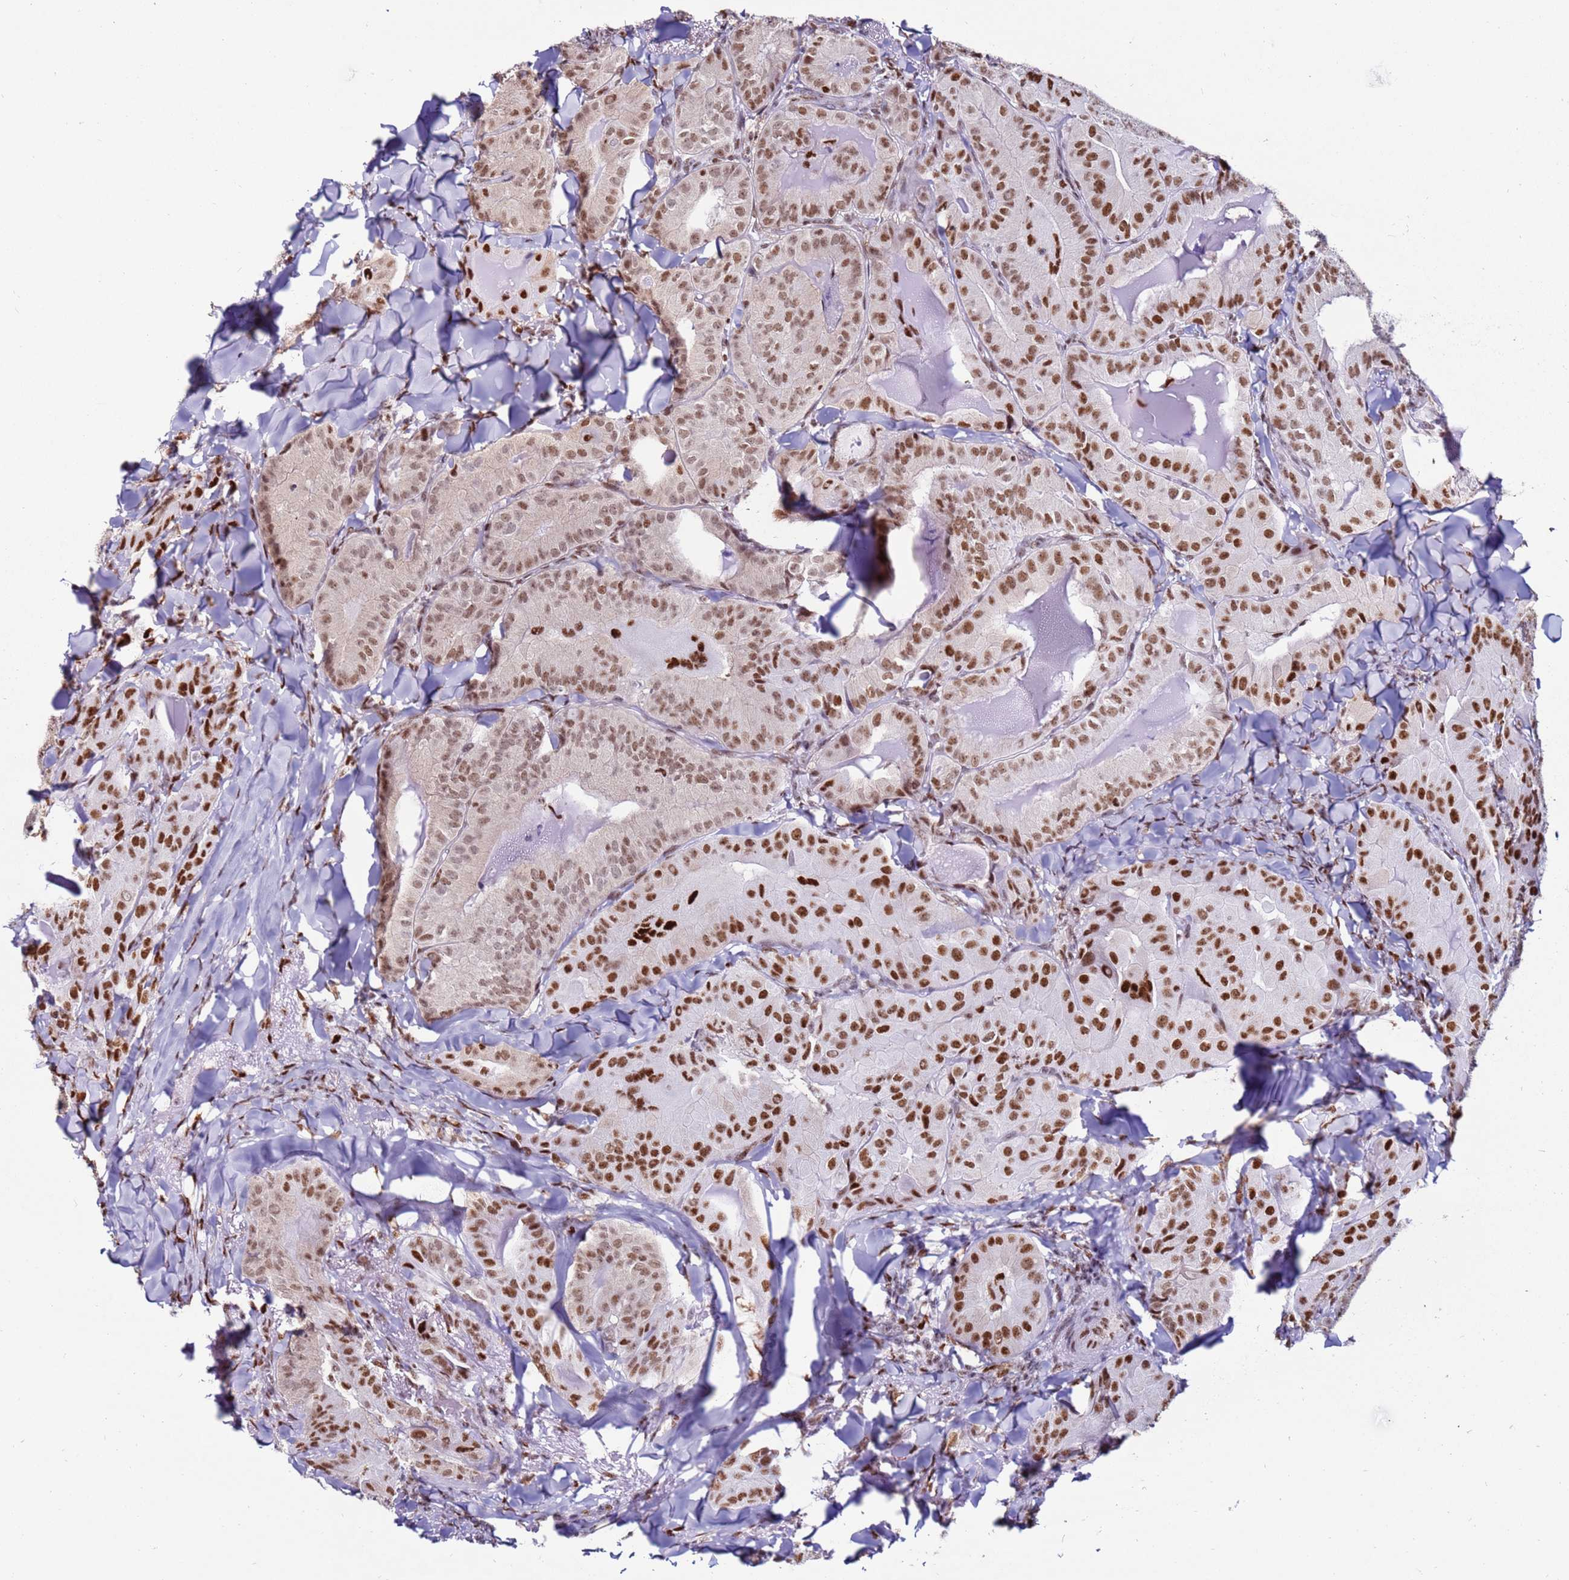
{"staining": {"intensity": "moderate", "quantity": ">75%", "location": "nuclear"}, "tissue": "thyroid cancer", "cell_type": "Tumor cells", "image_type": "cancer", "snomed": [{"axis": "morphology", "description": "Papillary adenocarcinoma, NOS"}, {"axis": "topography", "description": "Thyroid gland"}], "caption": "Papillary adenocarcinoma (thyroid) stained with a brown dye demonstrates moderate nuclear positive positivity in about >75% of tumor cells.", "gene": "KPNA4", "patient": {"sex": "female", "age": 68}}